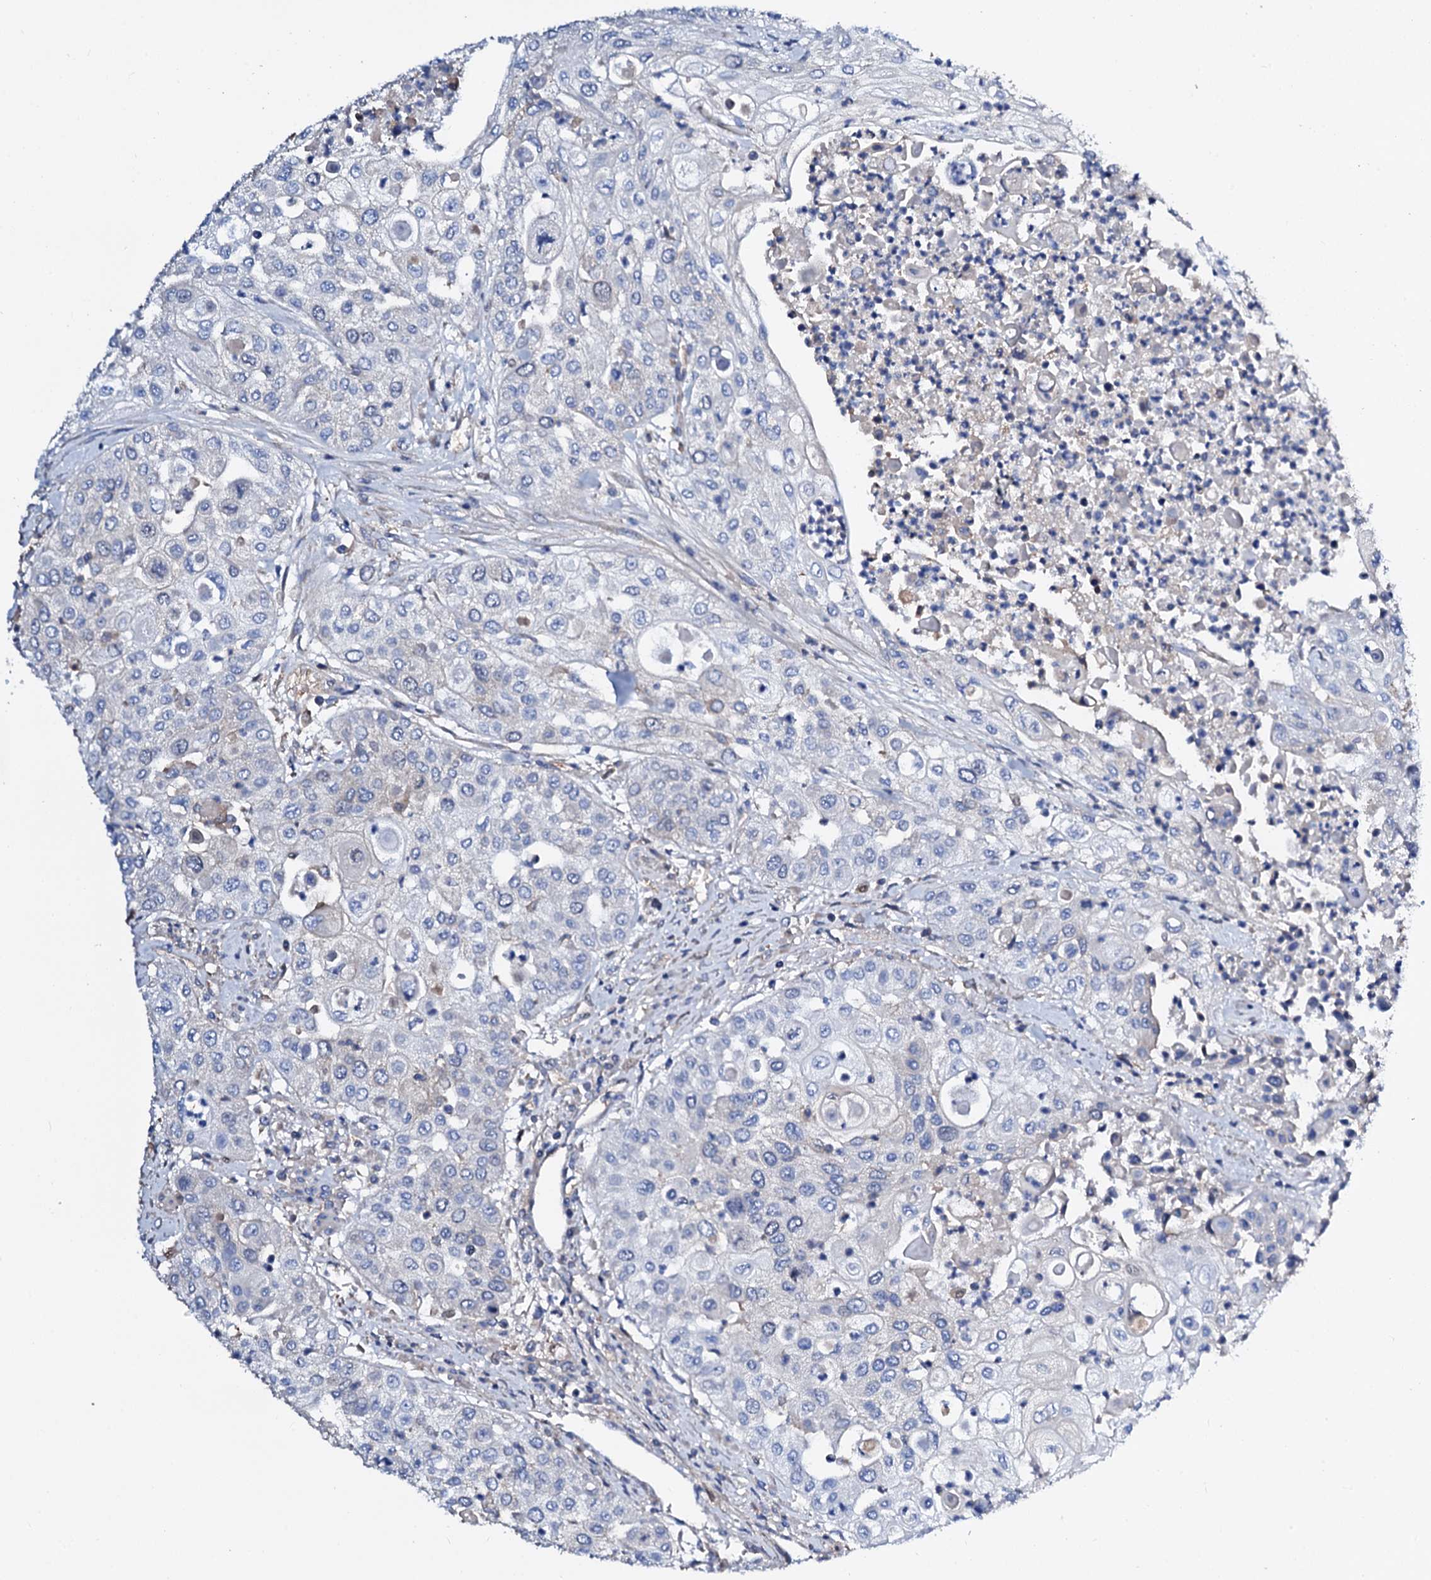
{"staining": {"intensity": "negative", "quantity": "none", "location": "none"}, "tissue": "urothelial cancer", "cell_type": "Tumor cells", "image_type": "cancer", "snomed": [{"axis": "morphology", "description": "Urothelial carcinoma, High grade"}, {"axis": "topography", "description": "Urinary bladder"}], "caption": "The image displays no significant positivity in tumor cells of high-grade urothelial carcinoma.", "gene": "CSKMT", "patient": {"sex": "female", "age": 79}}